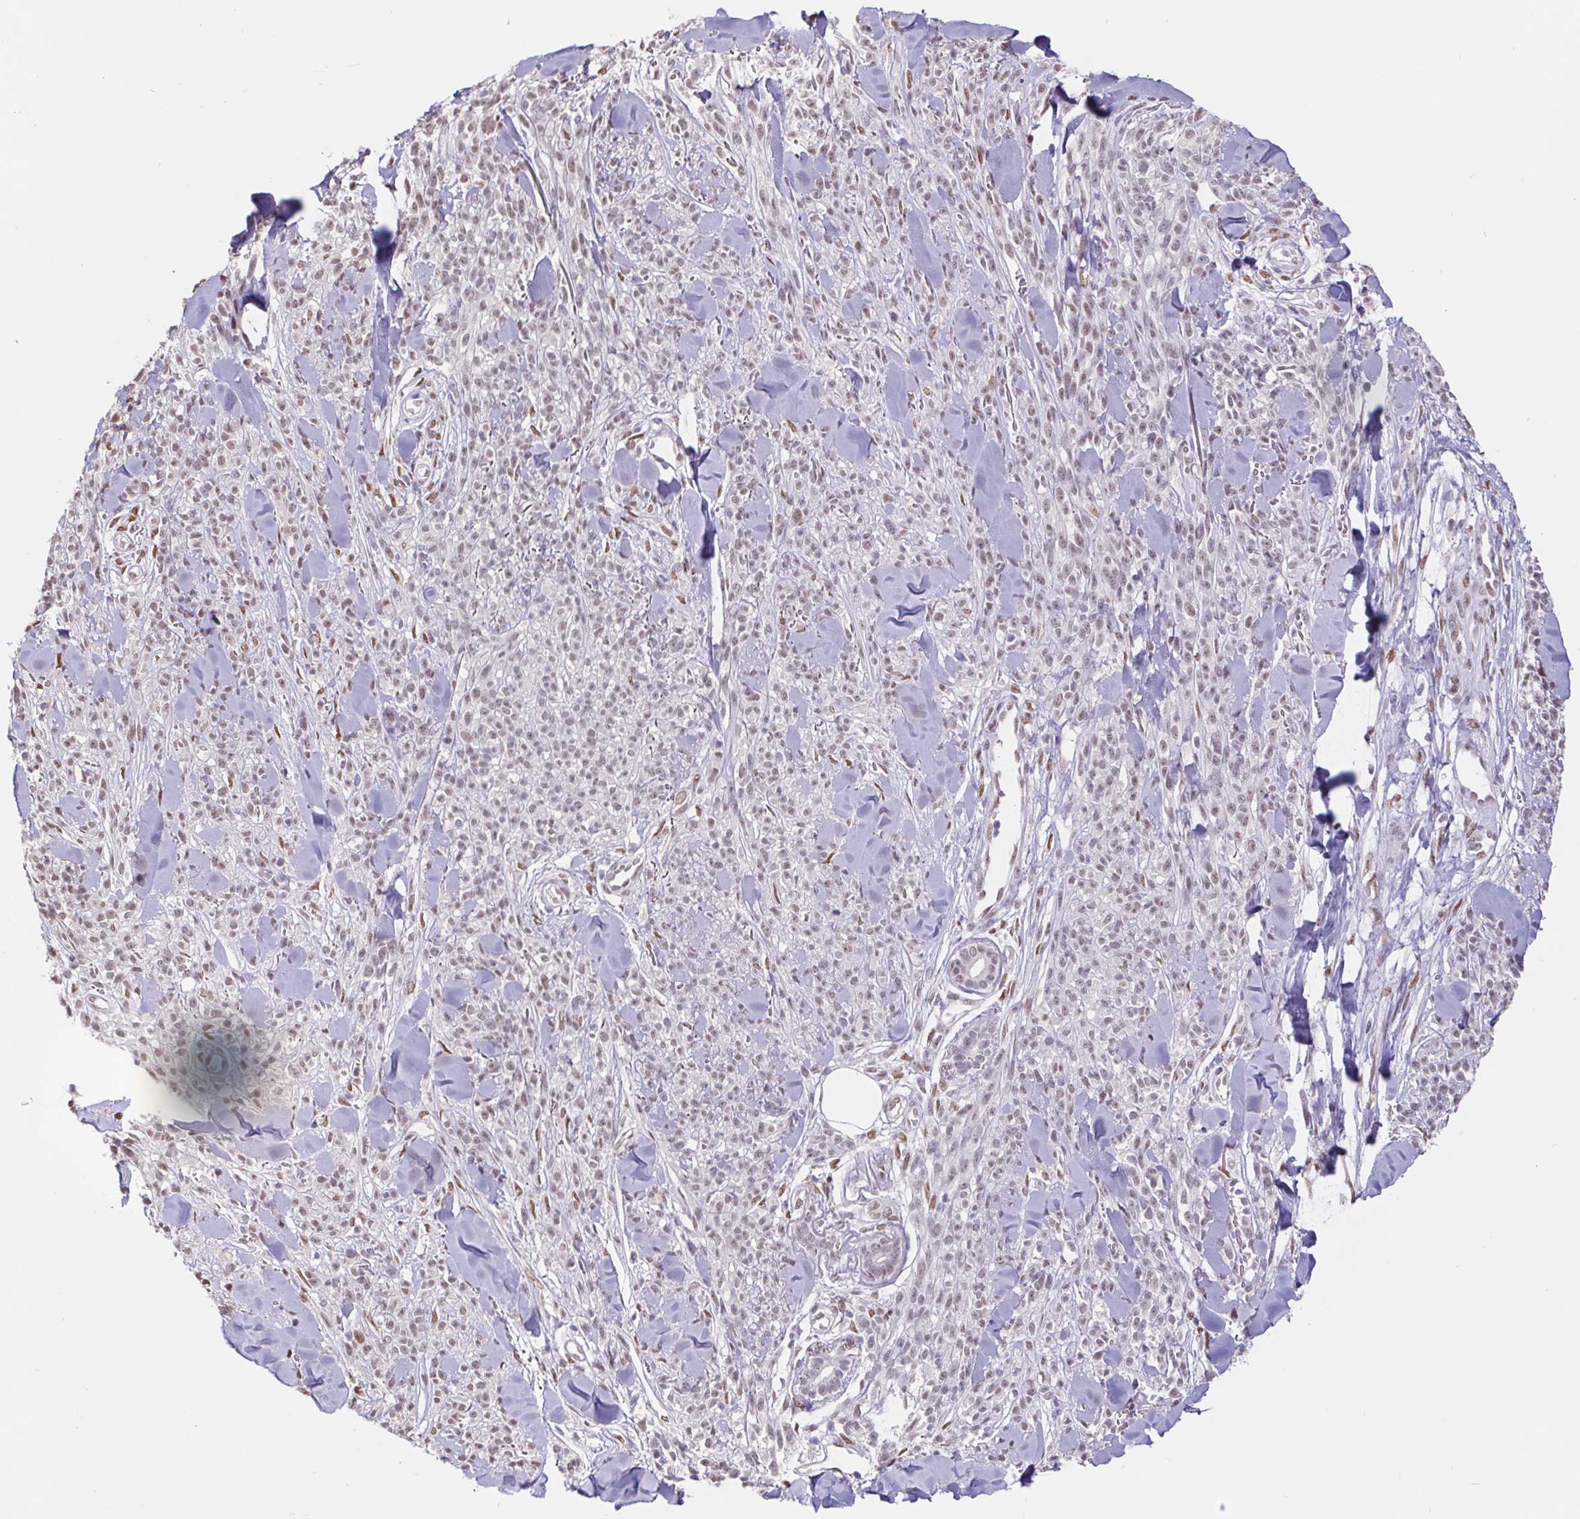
{"staining": {"intensity": "weak", "quantity": "25%-75%", "location": "nuclear"}, "tissue": "melanoma", "cell_type": "Tumor cells", "image_type": "cancer", "snomed": [{"axis": "morphology", "description": "Malignant melanoma, NOS"}, {"axis": "topography", "description": "Skin"}, {"axis": "topography", "description": "Skin of trunk"}], "caption": "Protein staining shows weak nuclear staining in approximately 25%-75% of tumor cells in malignant melanoma.", "gene": "CAND1", "patient": {"sex": "male", "age": 74}}